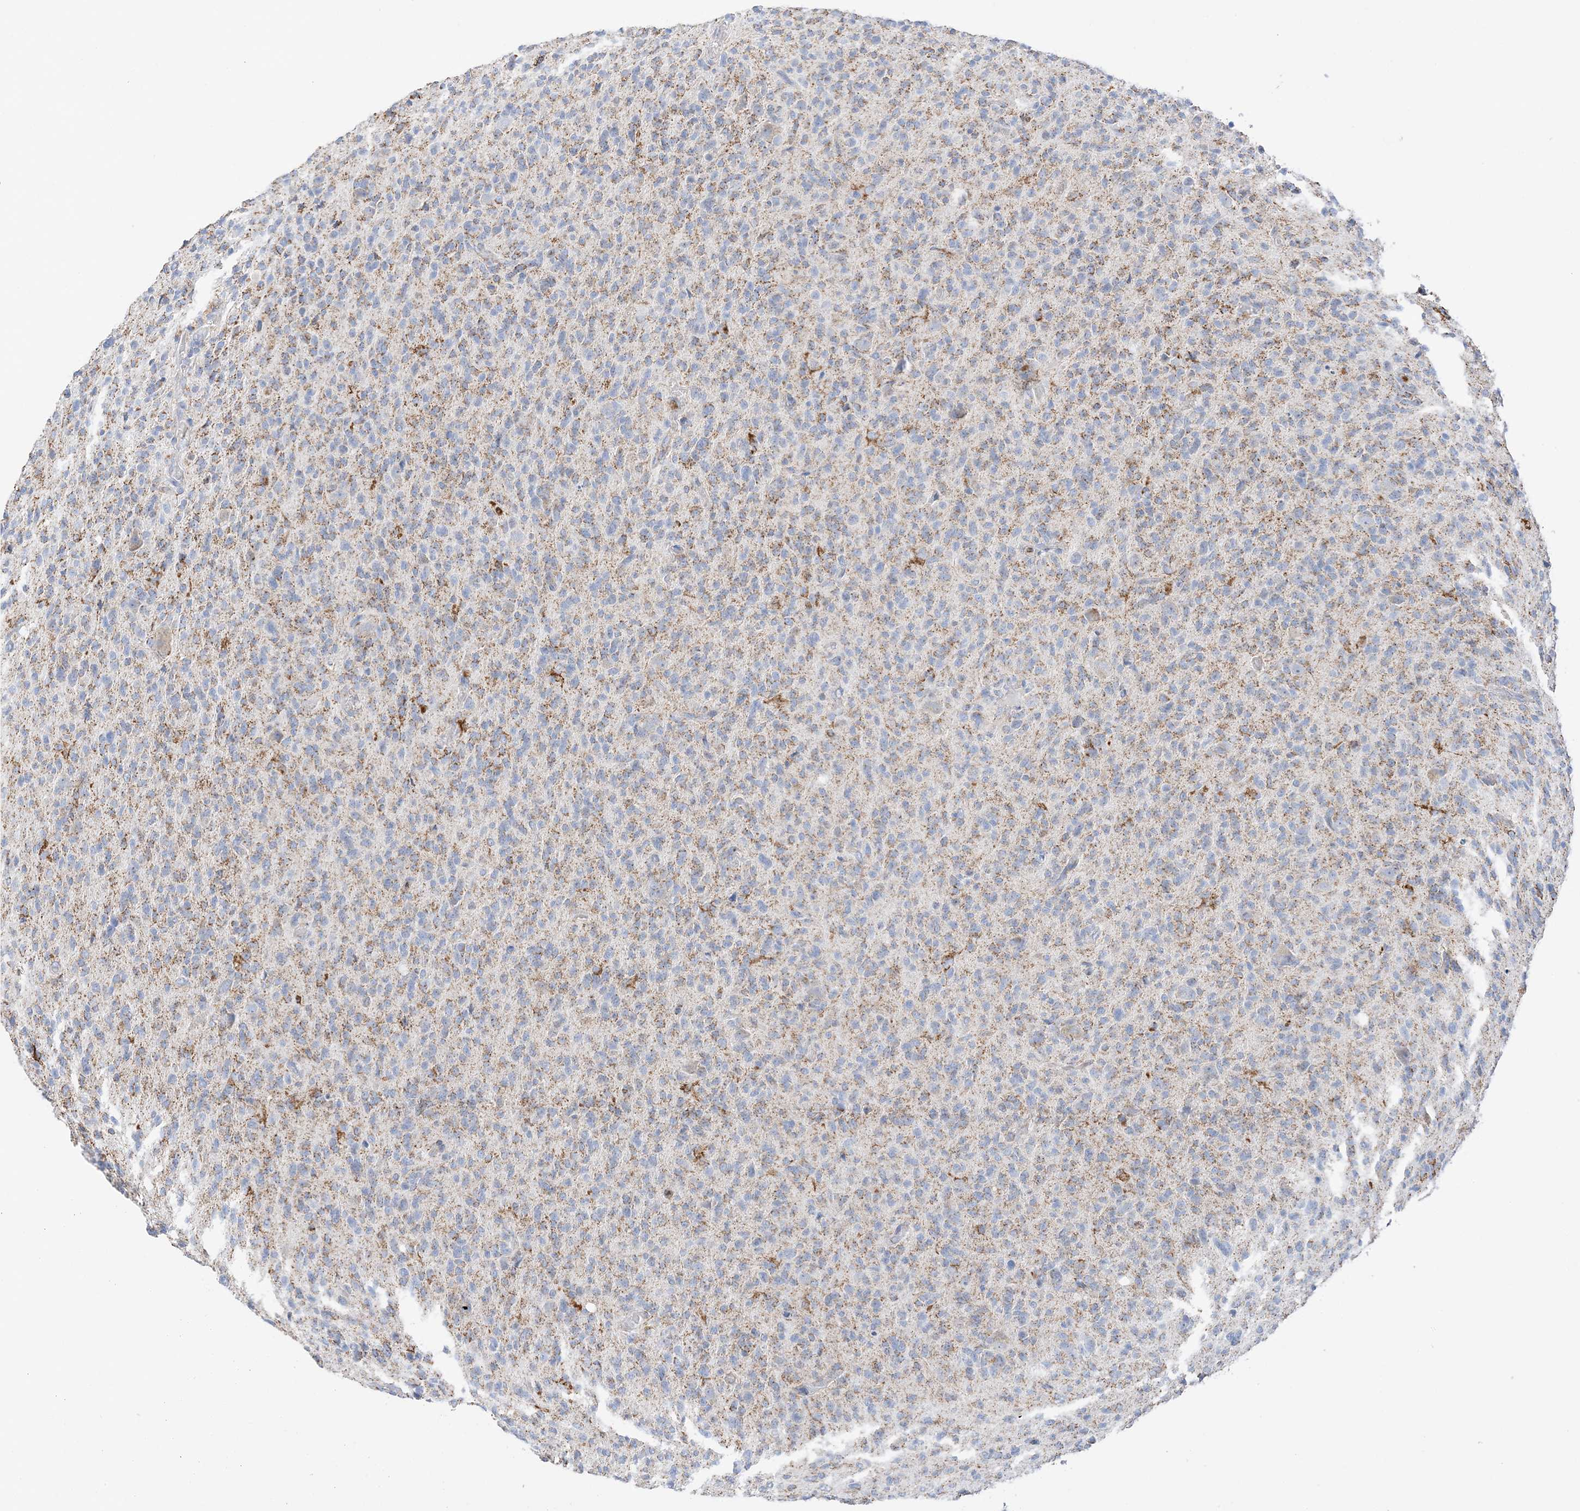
{"staining": {"intensity": "moderate", "quantity": "<25%", "location": "cytoplasmic/membranous"}, "tissue": "glioma", "cell_type": "Tumor cells", "image_type": "cancer", "snomed": [{"axis": "morphology", "description": "Glioma, malignant, High grade"}, {"axis": "topography", "description": "Brain"}], "caption": "The micrograph displays a brown stain indicating the presence of a protein in the cytoplasmic/membranous of tumor cells in glioma.", "gene": "CAPN13", "patient": {"sex": "female", "age": 57}}